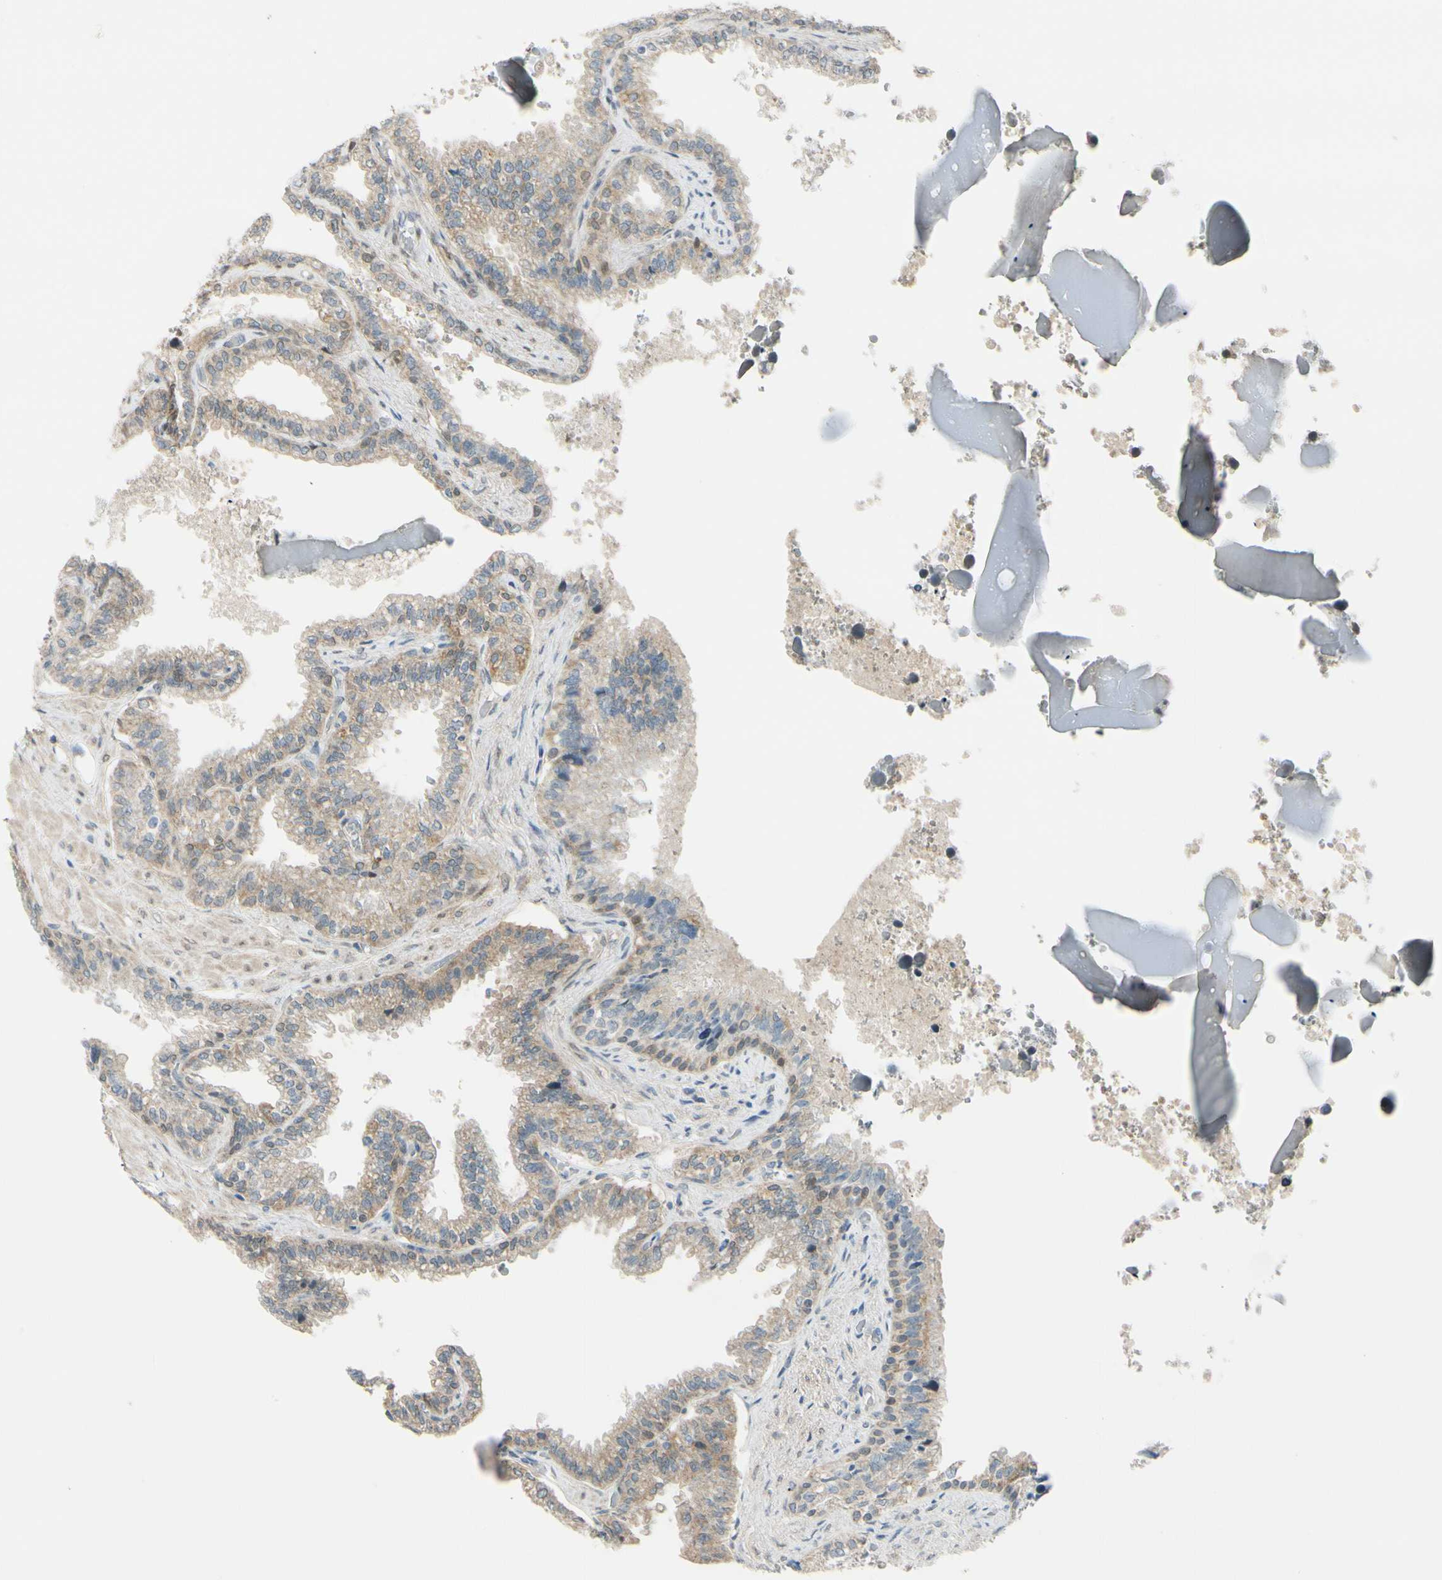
{"staining": {"intensity": "moderate", "quantity": "25%-75%", "location": "cytoplasmic/membranous"}, "tissue": "seminal vesicle", "cell_type": "Glandular cells", "image_type": "normal", "snomed": [{"axis": "morphology", "description": "Normal tissue, NOS"}, {"axis": "topography", "description": "Seminal veicle"}], "caption": "A brown stain labels moderate cytoplasmic/membranous staining of a protein in glandular cells of unremarkable human seminal vesicle.", "gene": "FHL2", "patient": {"sex": "male", "age": 46}}